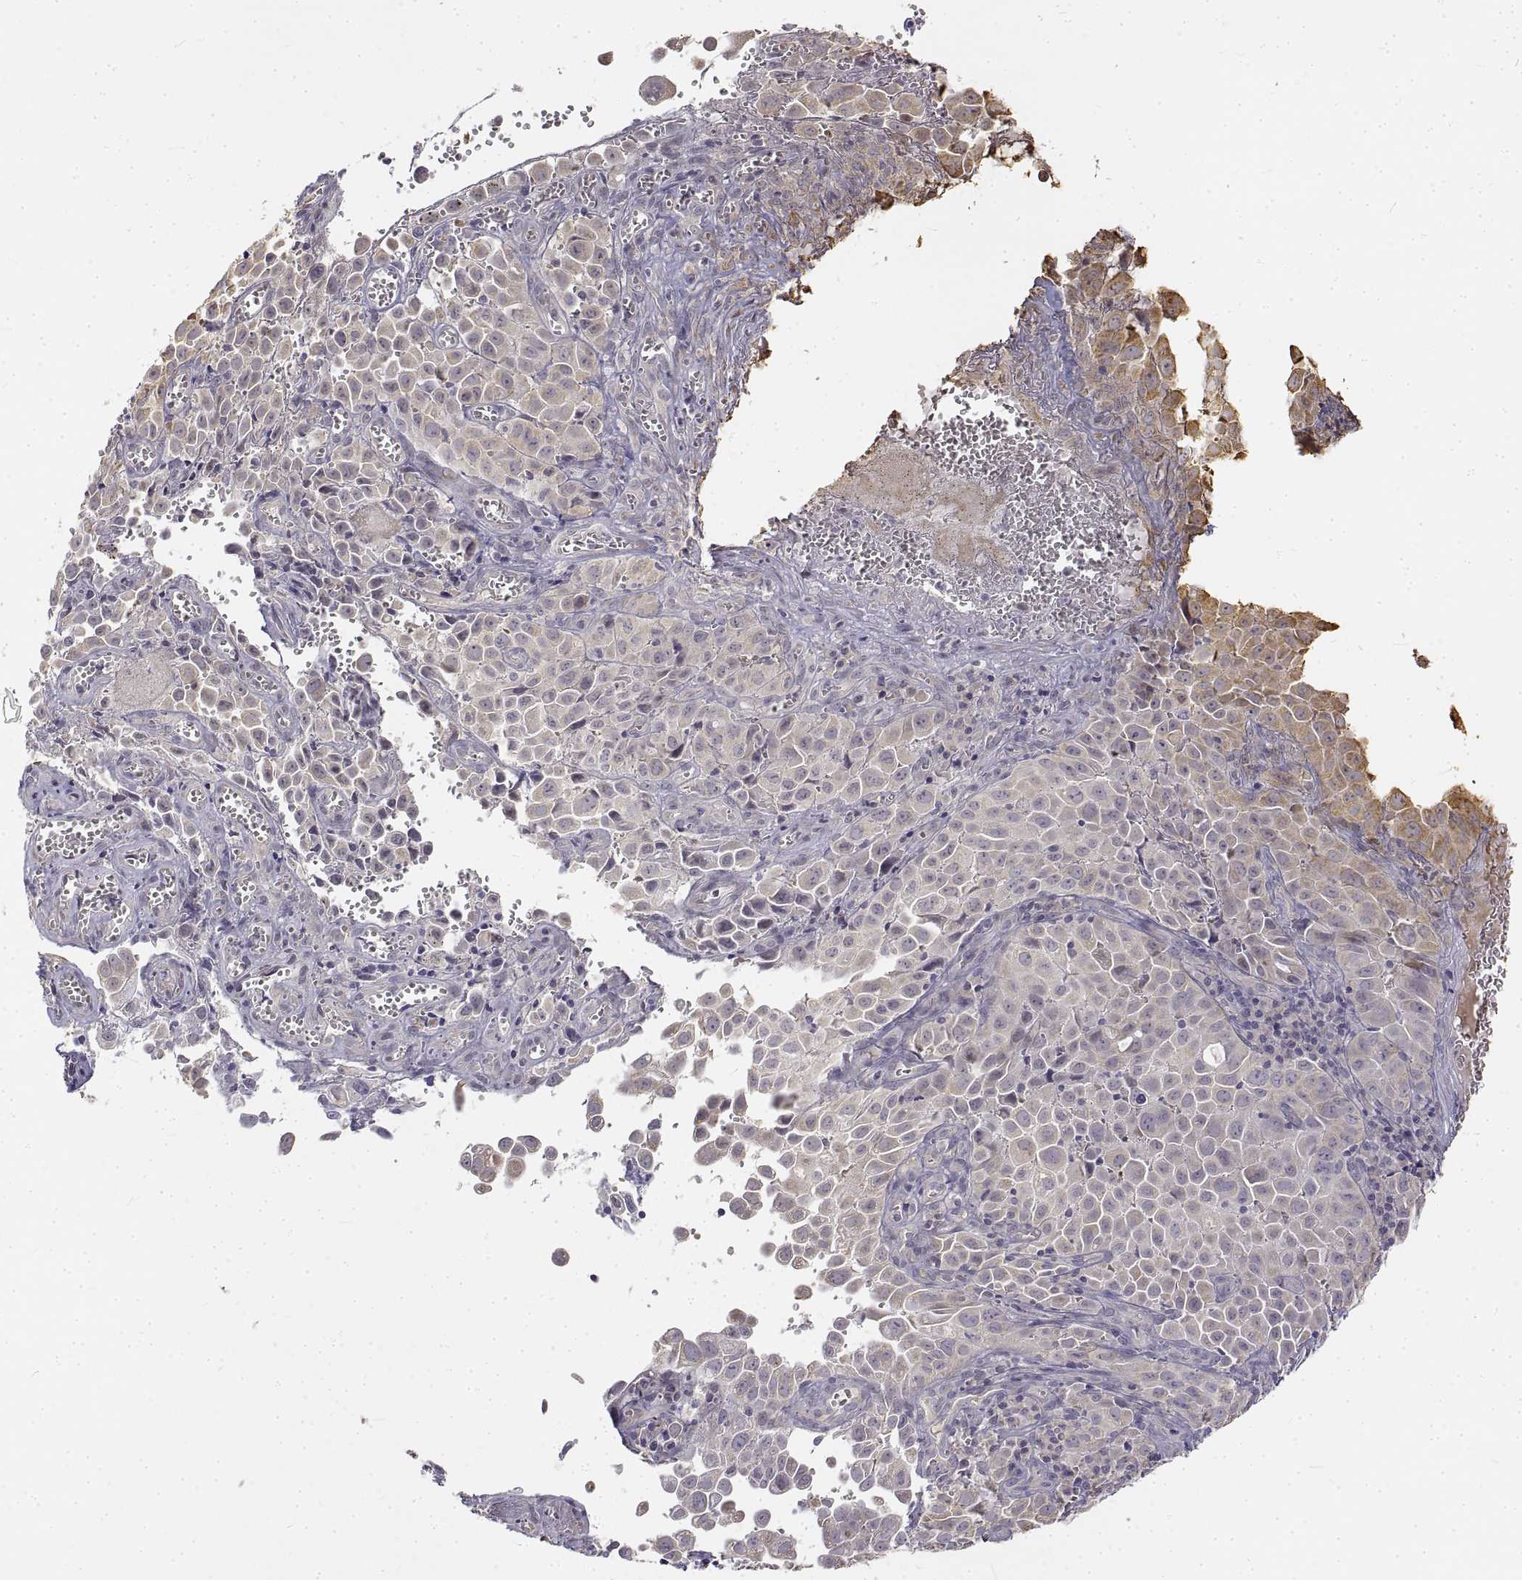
{"staining": {"intensity": "weak", "quantity": "25%-75%", "location": "cytoplasmic/membranous"}, "tissue": "cervical cancer", "cell_type": "Tumor cells", "image_type": "cancer", "snomed": [{"axis": "morphology", "description": "Squamous cell carcinoma, NOS"}, {"axis": "topography", "description": "Cervix"}], "caption": "This image displays immunohistochemistry (IHC) staining of cervical cancer, with low weak cytoplasmic/membranous positivity in about 25%-75% of tumor cells.", "gene": "ANO2", "patient": {"sex": "female", "age": 55}}